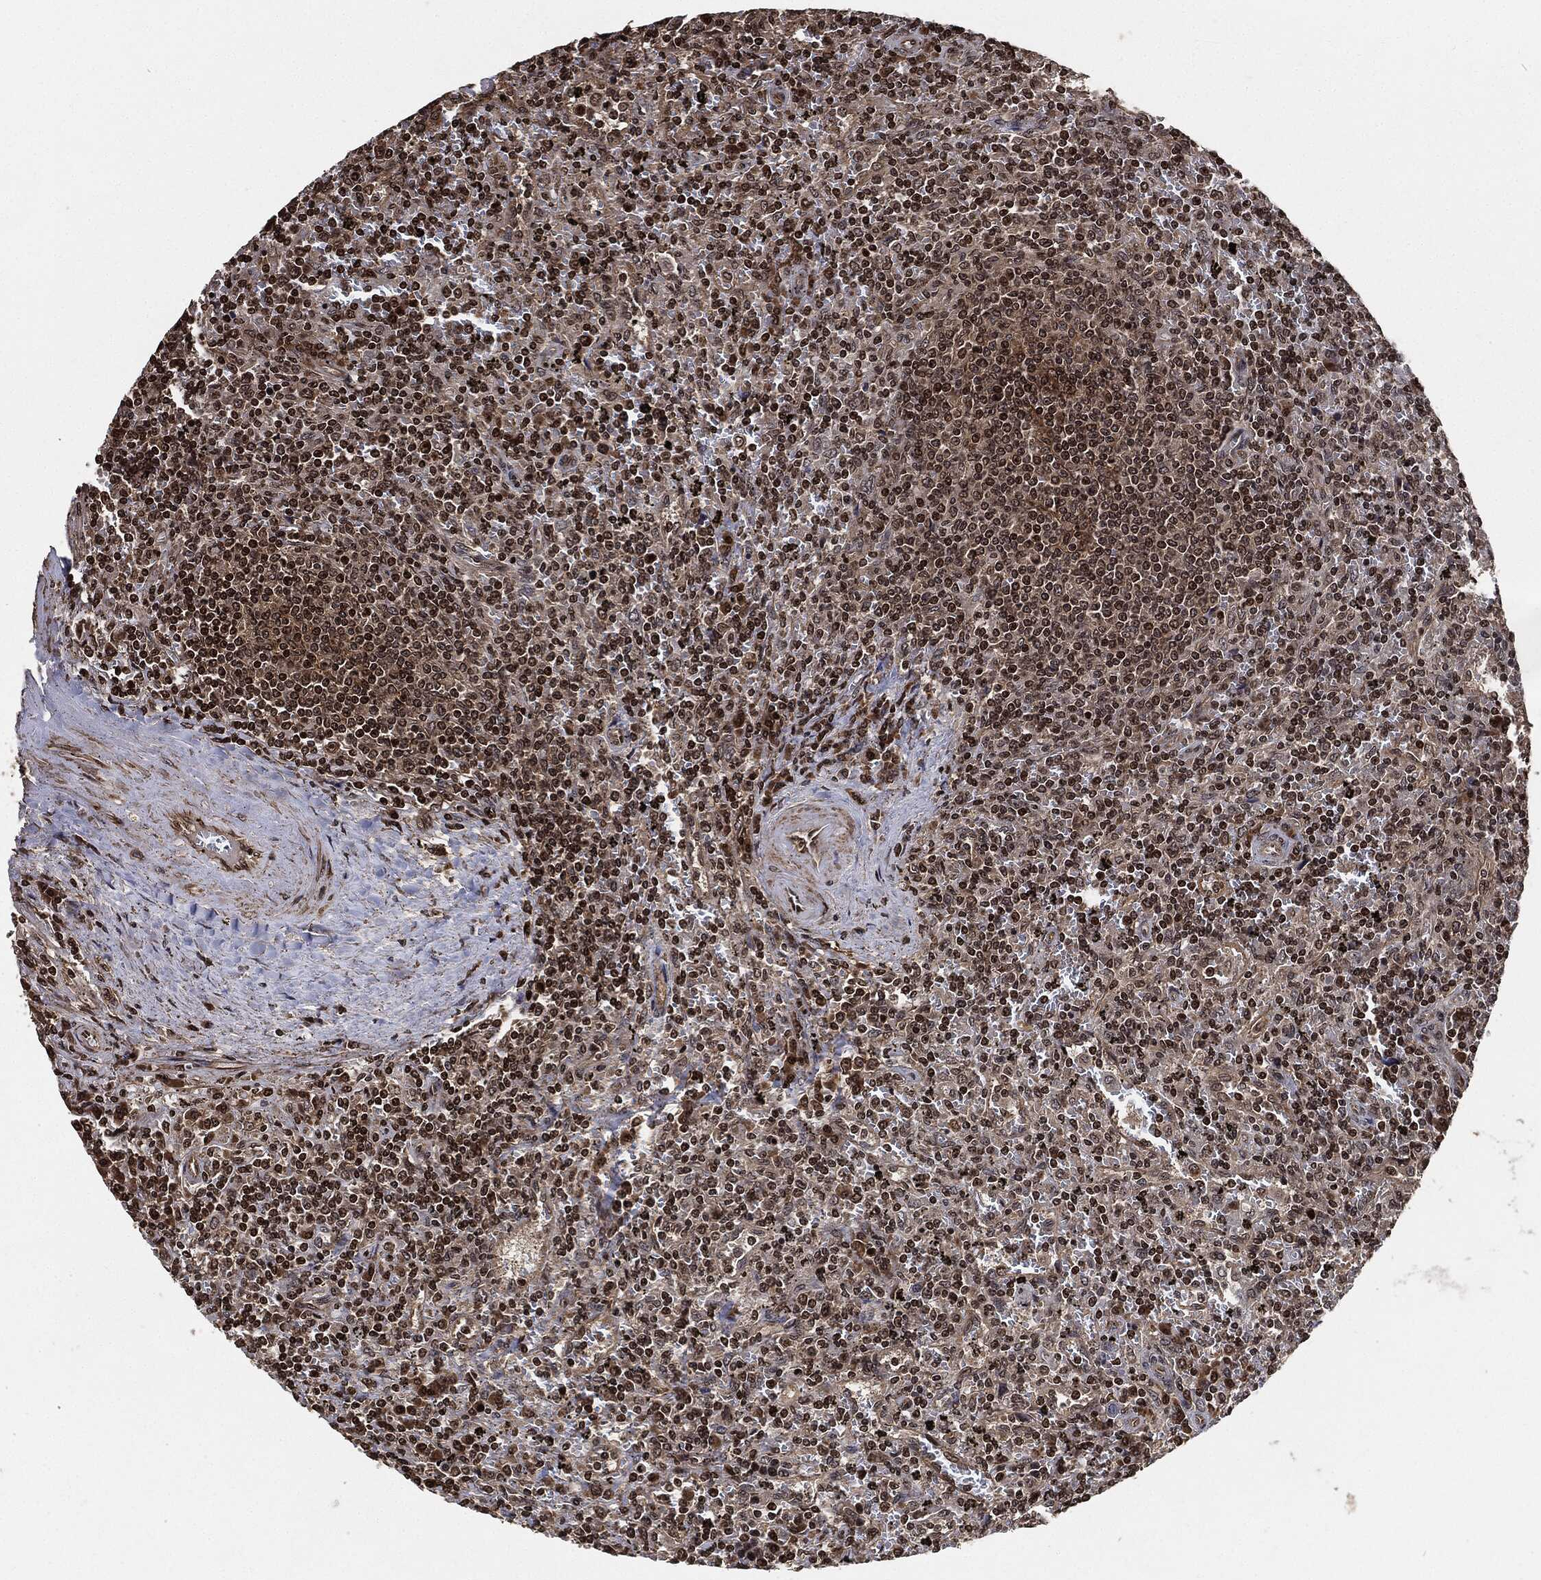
{"staining": {"intensity": "moderate", "quantity": "25%-75%", "location": "nuclear"}, "tissue": "lymphoma", "cell_type": "Tumor cells", "image_type": "cancer", "snomed": [{"axis": "morphology", "description": "Malignant lymphoma, non-Hodgkin's type, Low grade"}, {"axis": "topography", "description": "Spleen"}], "caption": "This image demonstrates low-grade malignant lymphoma, non-Hodgkin's type stained with immunohistochemistry (IHC) to label a protein in brown. The nuclear of tumor cells show moderate positivity for the protein. Nuclei are counter-stained blue.", "gene": "PDK1", "patient": {"sex": "male", "age": 62}}